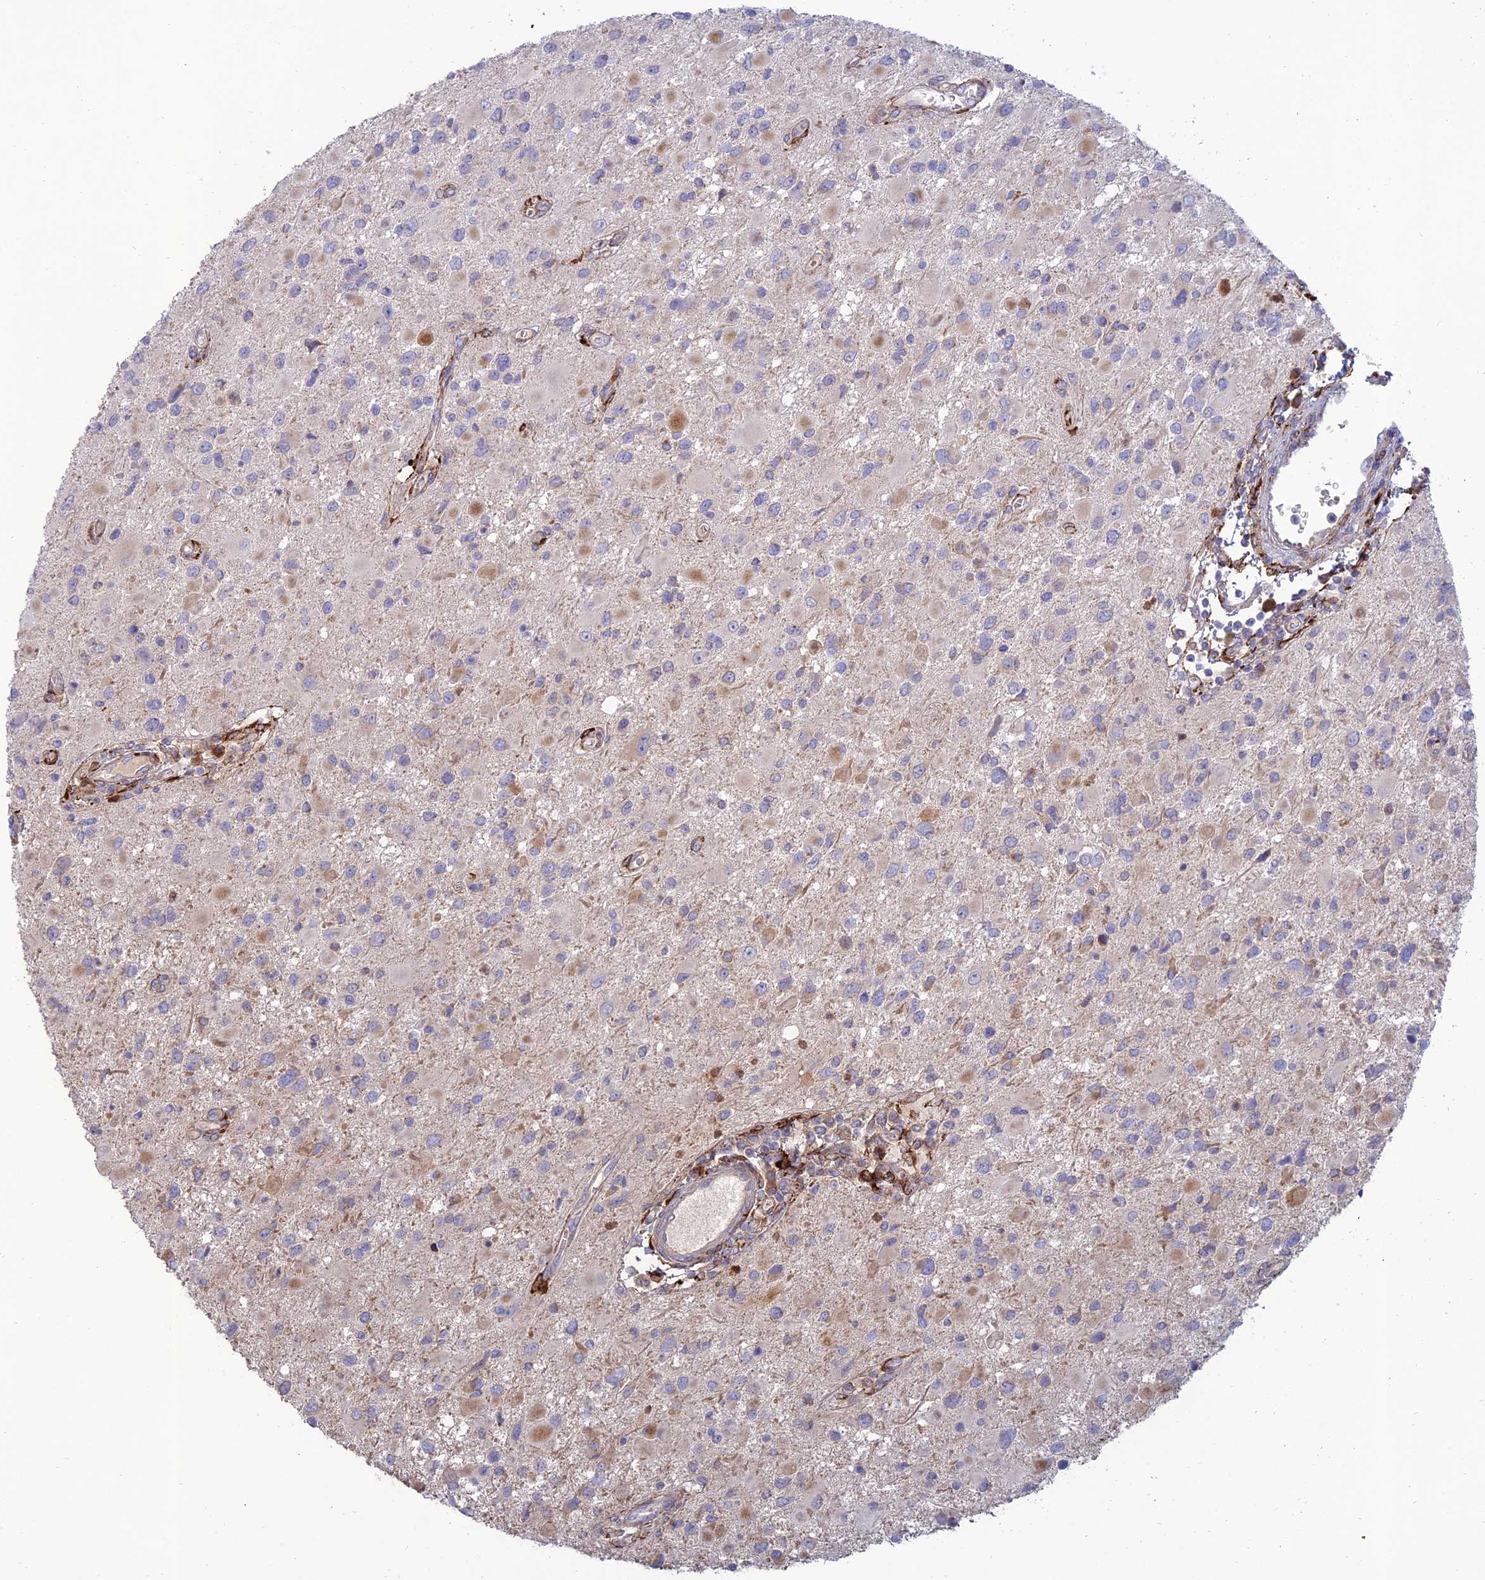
{"staining": {"intensity": "weak", "quantity": "<25%", "location": "cytoplasmic/membranous"}, "tissue": "glioma", "cell_type": "Tumor cells", "image_type": "cancer", "snomed": [{"axis": "morphology", "description": "Glioma, malignant, High grade"}, {"axis": "topography", "description": "Brain"}], "caption": "Immunohistochemical staining of human high-grade glioma (malignant) shows no significant expression in tumor cells. (DAB immunohistochemistry with hematoxylin counter stain).", "gene": "RCN3", "patient": {"sex": "male", "age": 53}}